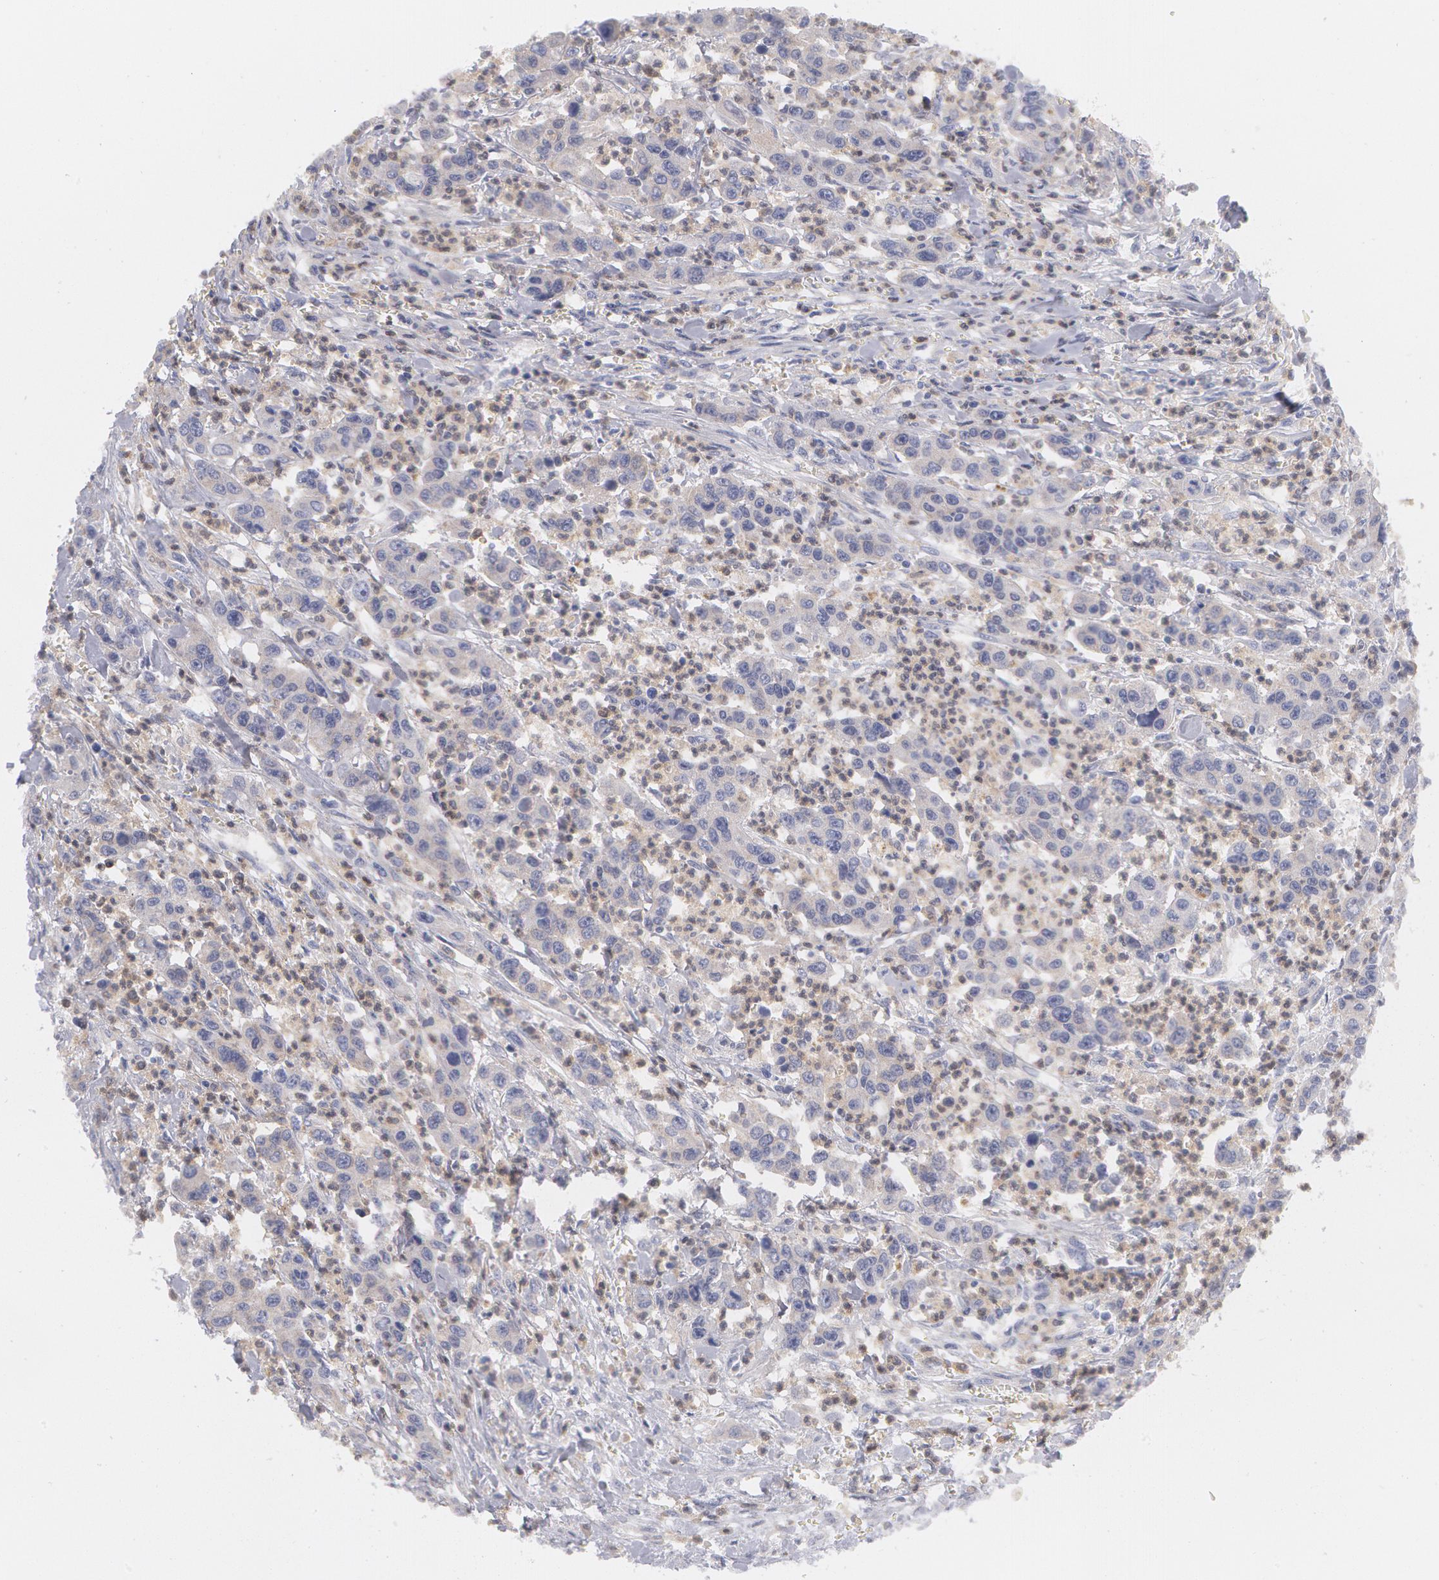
{"staining": {"intensity": "weak", "quantity": ">75%", "location": "cytoplasmic/membranous"}, "tissue": "urothelial cancer", "cell_type": "Tumor cells", "image_type": "cancer", "snomed": [{"axis": "morphology", "description": "Urothelial carcinoma, High grade"}, {"axis": "topography", "description": "Urinary bladder"}], "caption": "Human high-grade urothelial carcinoma stained with a brown dye shows weak cytoplasmic/membranous positive staining in approximately >75% of tumor cells.", "gene": "SYK", "patient": {"sex": "male", "age": 86}}